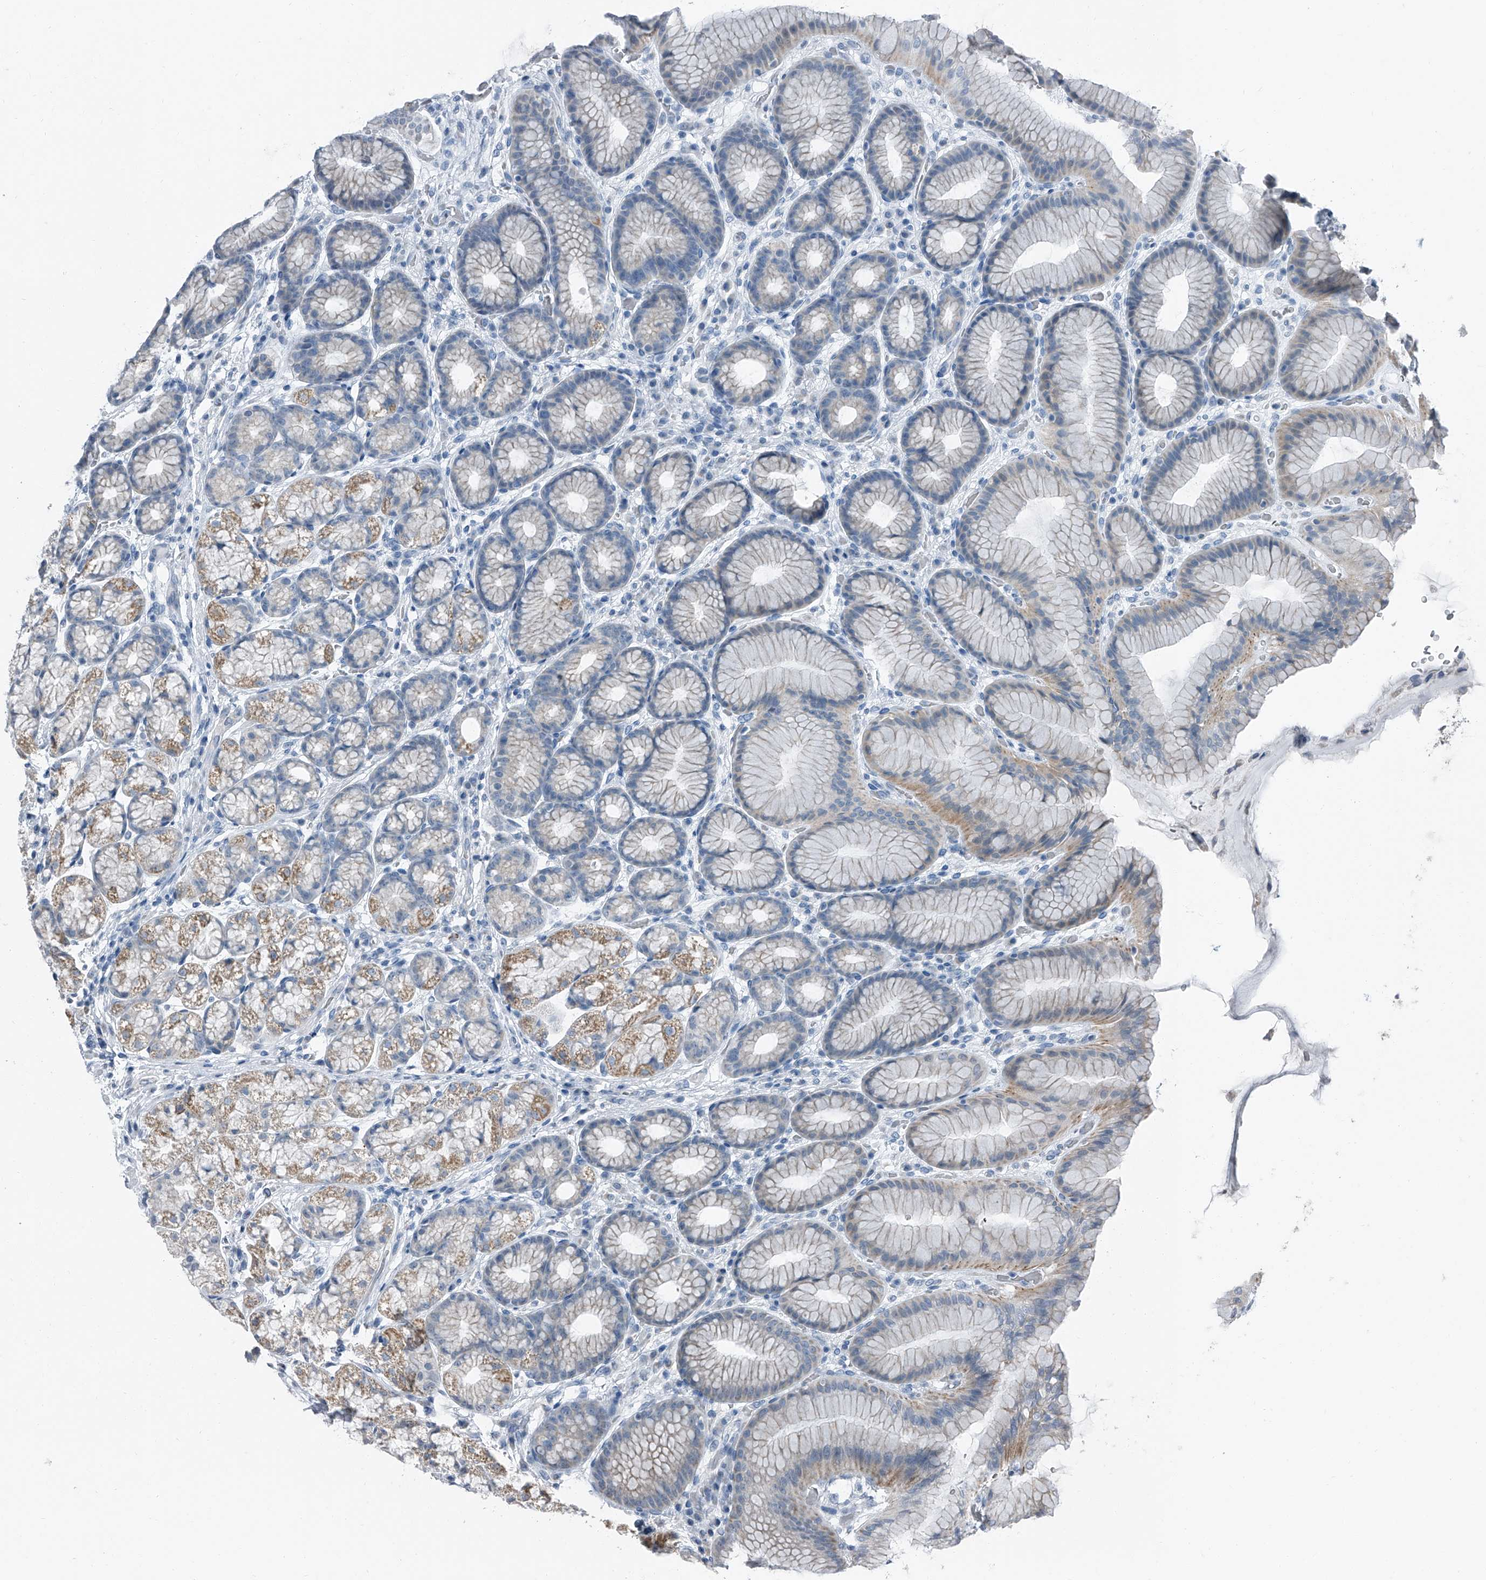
{"staining": {"intensity": "moderate", "quantity": "25%-75%", "location": "cytoplasmic/membranous"}, "tissue": "stomach", "cell_type": "Glandular cells", "image_type": "normal", "snomed": [{"axis": "morphology", "description": "Normal tissue, NOS"}, {"axis": "topography", "description": "Stomach"}], "caption": "Brown immunohistochemical staining in unremarkable human stomach displays moderate cytoplasmic/membranous expression in approximately 25%-75% of glandular cells. The protein is shown in brown color, while the nuclei are stained blue.", "gene": "CHRNA7", "patient": {"sex": "male", "age": 57}}